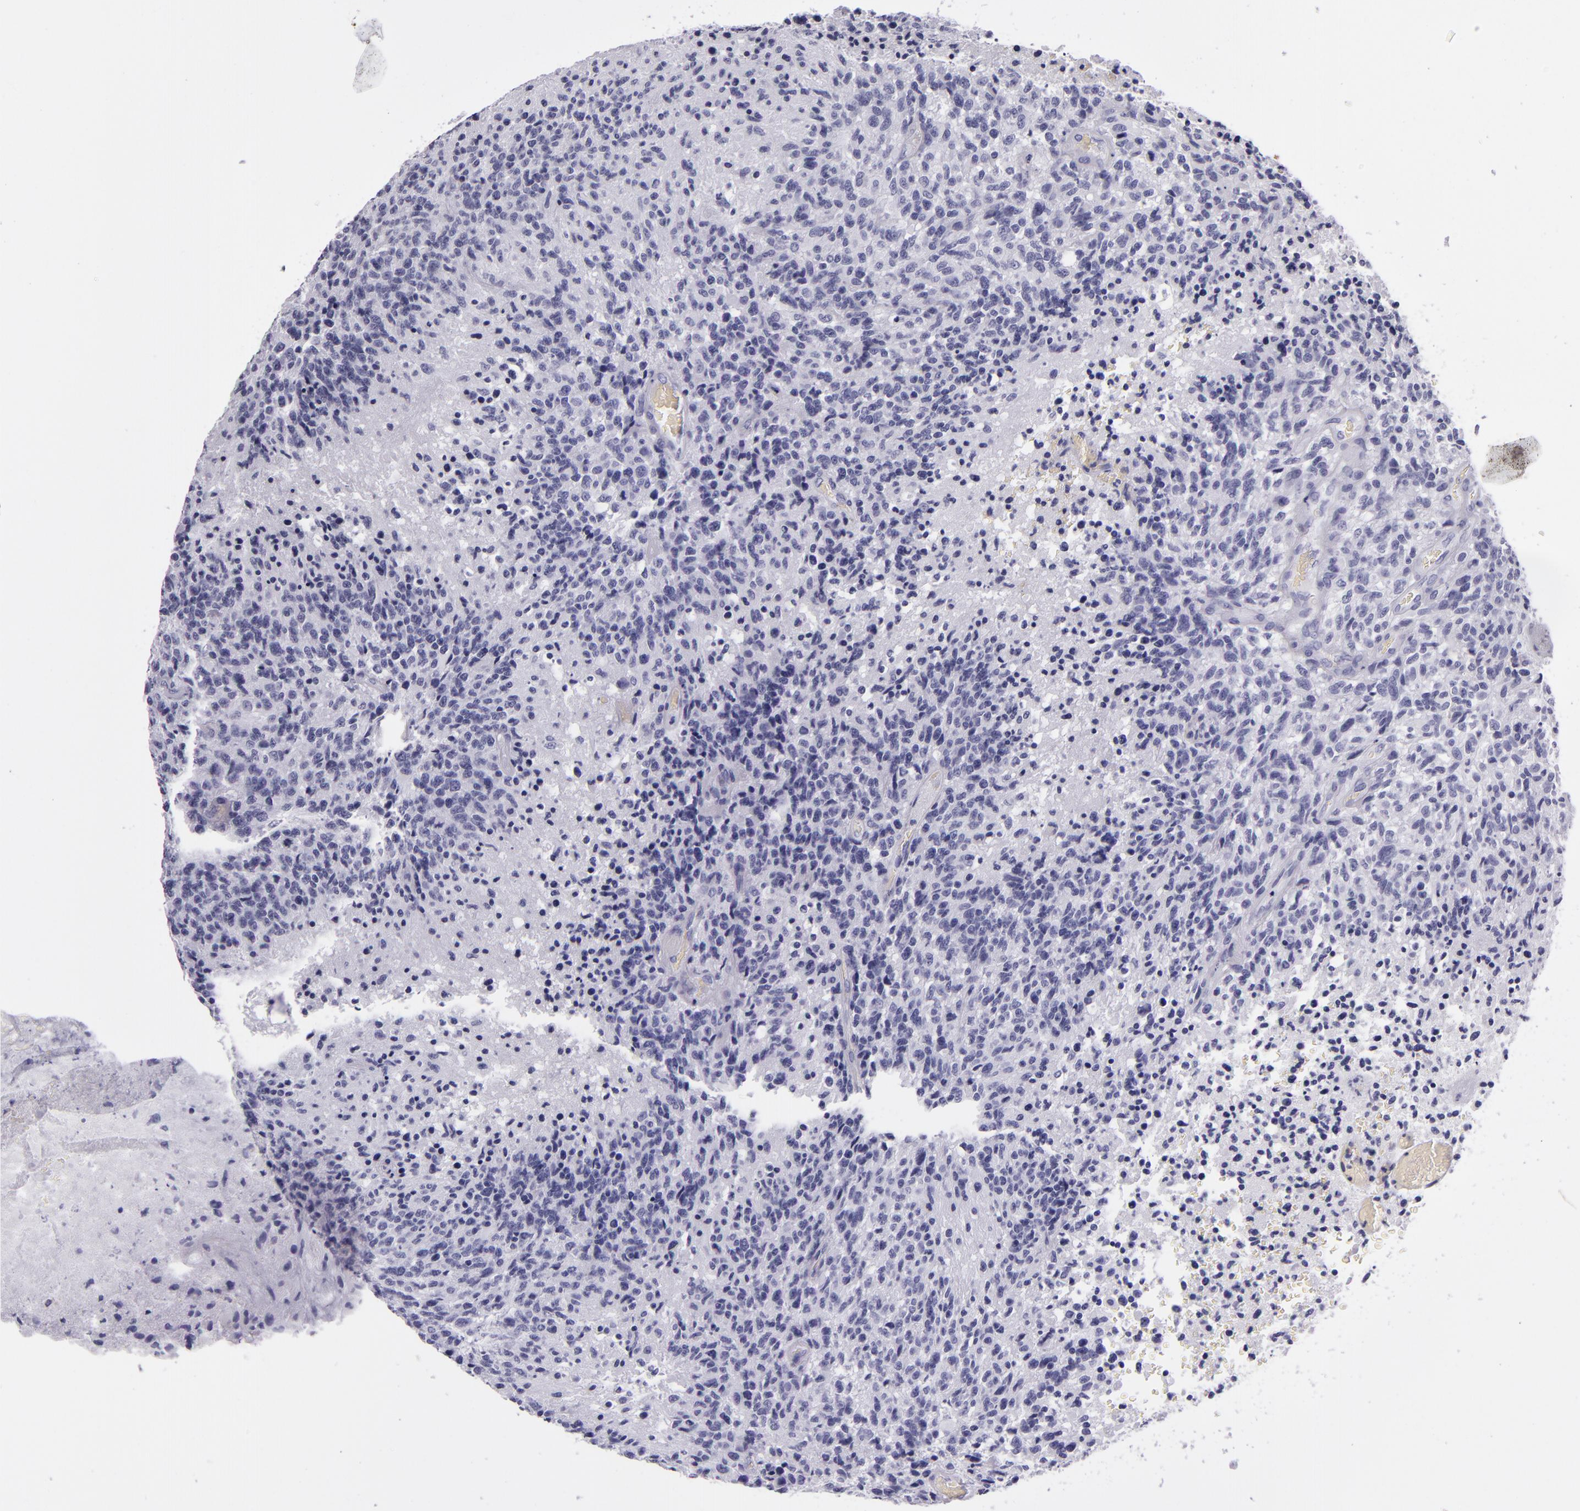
{"staining": {"intensity": "negative", "quantity": "none", "location": "none"}, "tissue": "glioma", "cell_type": "Tumor cells", "image_type": "cancer", "snomed": [{"axis": "morphology", "description": "Glioma, malignant, High grade"}, {"axis": "topography", "description": "Brain"}], "caption": "Immunohistochemical staining of malignant glioma (high-grade) shows no significant positivity in tumor cells.", "gene": "CR2", "patient": {"sex": "male", "age": 36}}